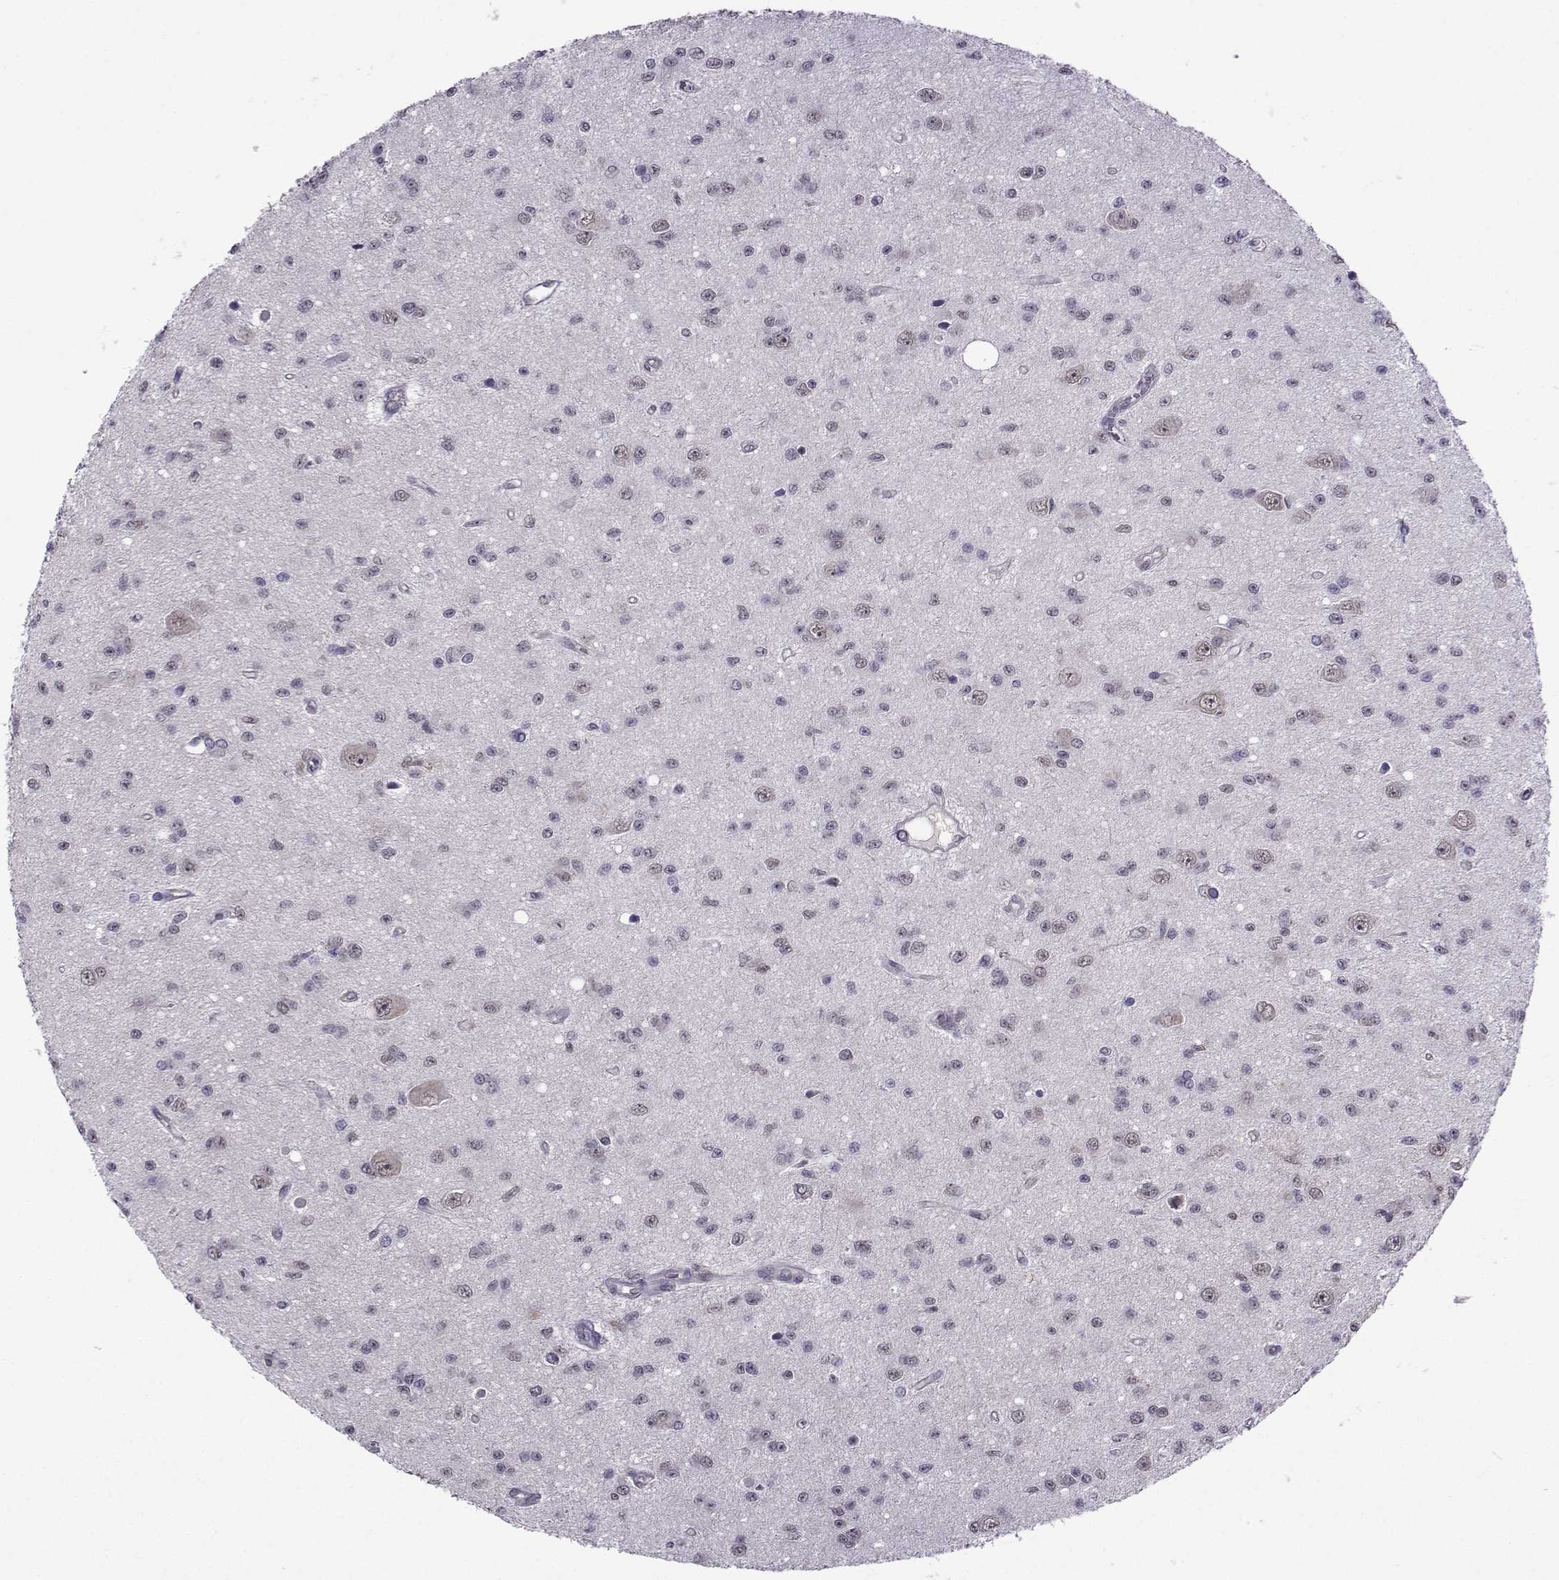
{"staining": {"intensity": "negative", "quantity": "none", "location": "none"}, "tissue": "glioma", "cell_type": "Tumor cells", "image_type": "cancer", "snomed": [{"axis": "morphology", "description": "Glioma, malignant, Low grade"}, {"axis": "topography", "description": "Brain"}], "caption": "This photomicrograph is of malignant low-grade glioma stained with IHC to label a protein in brown with the nuclei are counter-stained blue. There is no staining in tumor cells.", "gene": "DDX20", "patient": {"sex": "female", "age": 45}}